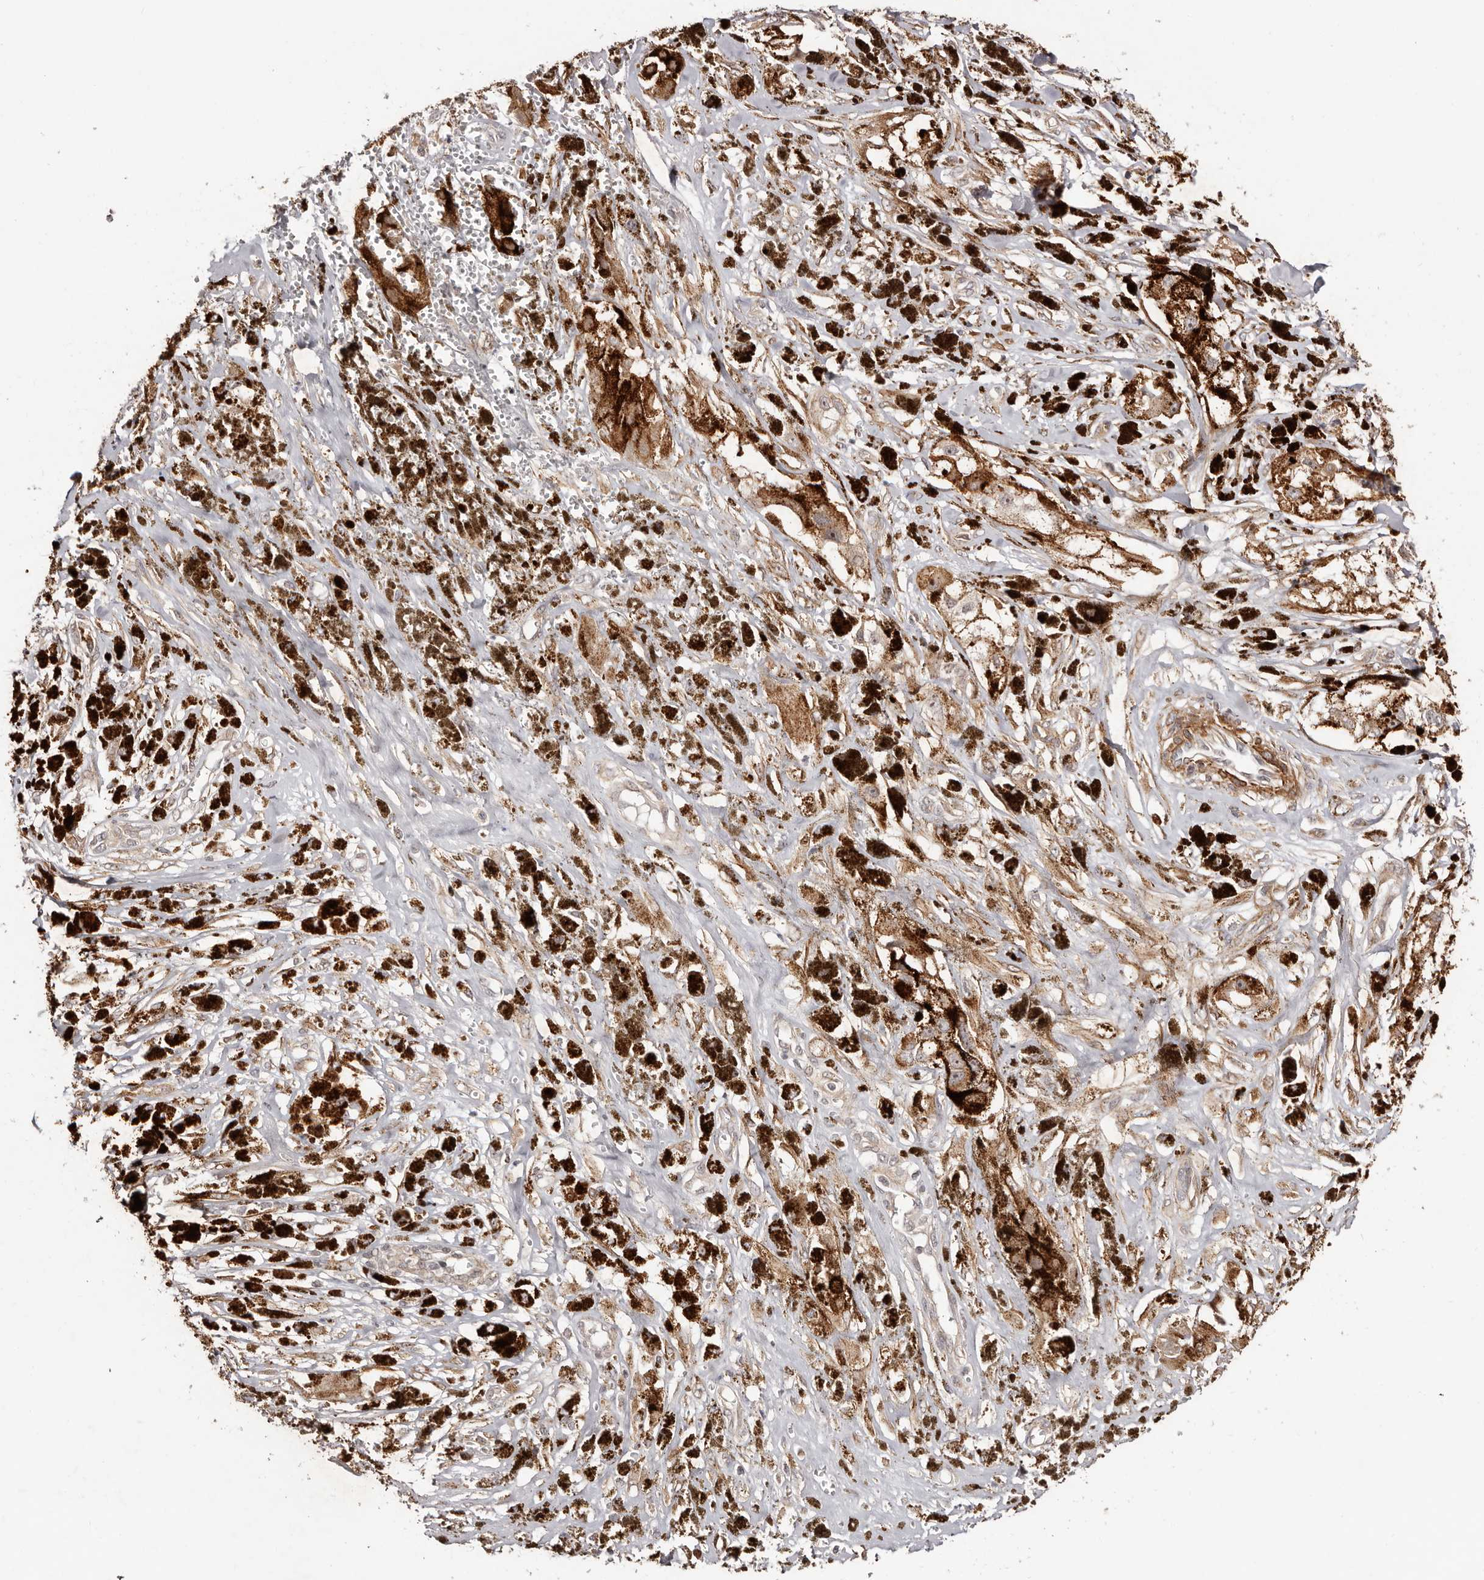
{"staining": {"intensity": "moderate", "quantity": ">75%", "location": "cytoplasmic/membranous"}, "tissue": "melanoma", "cell_type": "Tumor cells", "image_type": "cancer", "snomed": [{"axis": "morphology", "description": "Malignant melanoma, NOS"}, {"axis": "topography", "description": "Skin"}], "caption": "A brown stain shows moderate cytoplasmic/membranous staining of a protein in human malignant melanoma tumor cells.", "gene": "MICAL2", "patient": {"sex": "male", "age": 88}}